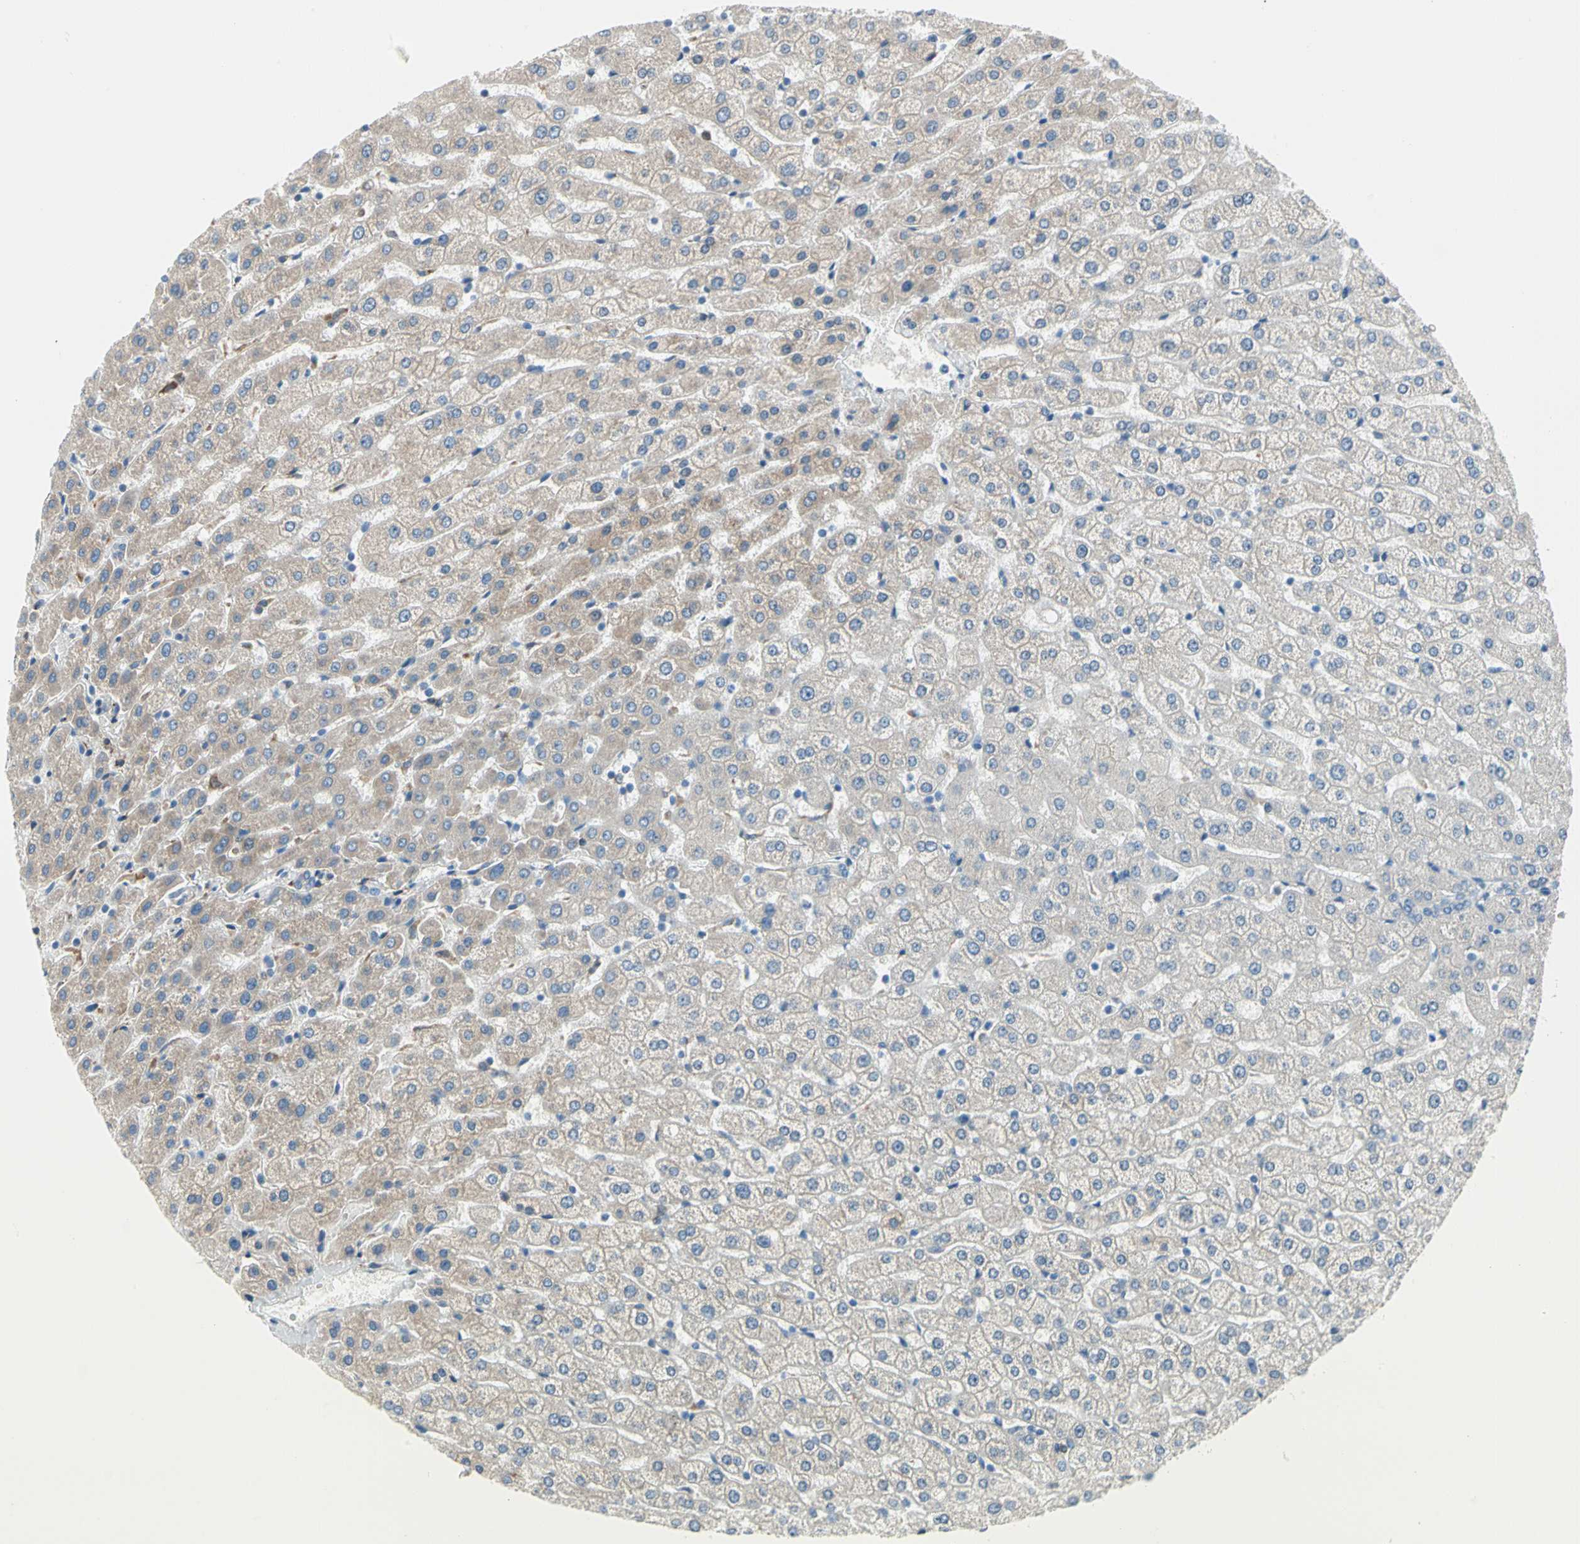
{"staining": {"intensity": "negative", "quantity": "none", "location": "none"}, "tissue": "liver", "cell_type": "Cholangiocytes", "image_type": "normal", "snomed": [{"axis": "morphology", "description": "Normal tissue, NOS"}, {"axis": "morphology", "description": "Fibrosis, NOS"}, {"axis": "topography", "description": "Liver"}], "caption": "Liver stained for a protein using immunohistochemistry shows no expression cholangiocytes.", "gene": "LRPAP1", "patient": {"sex": "female", "age": 29}}